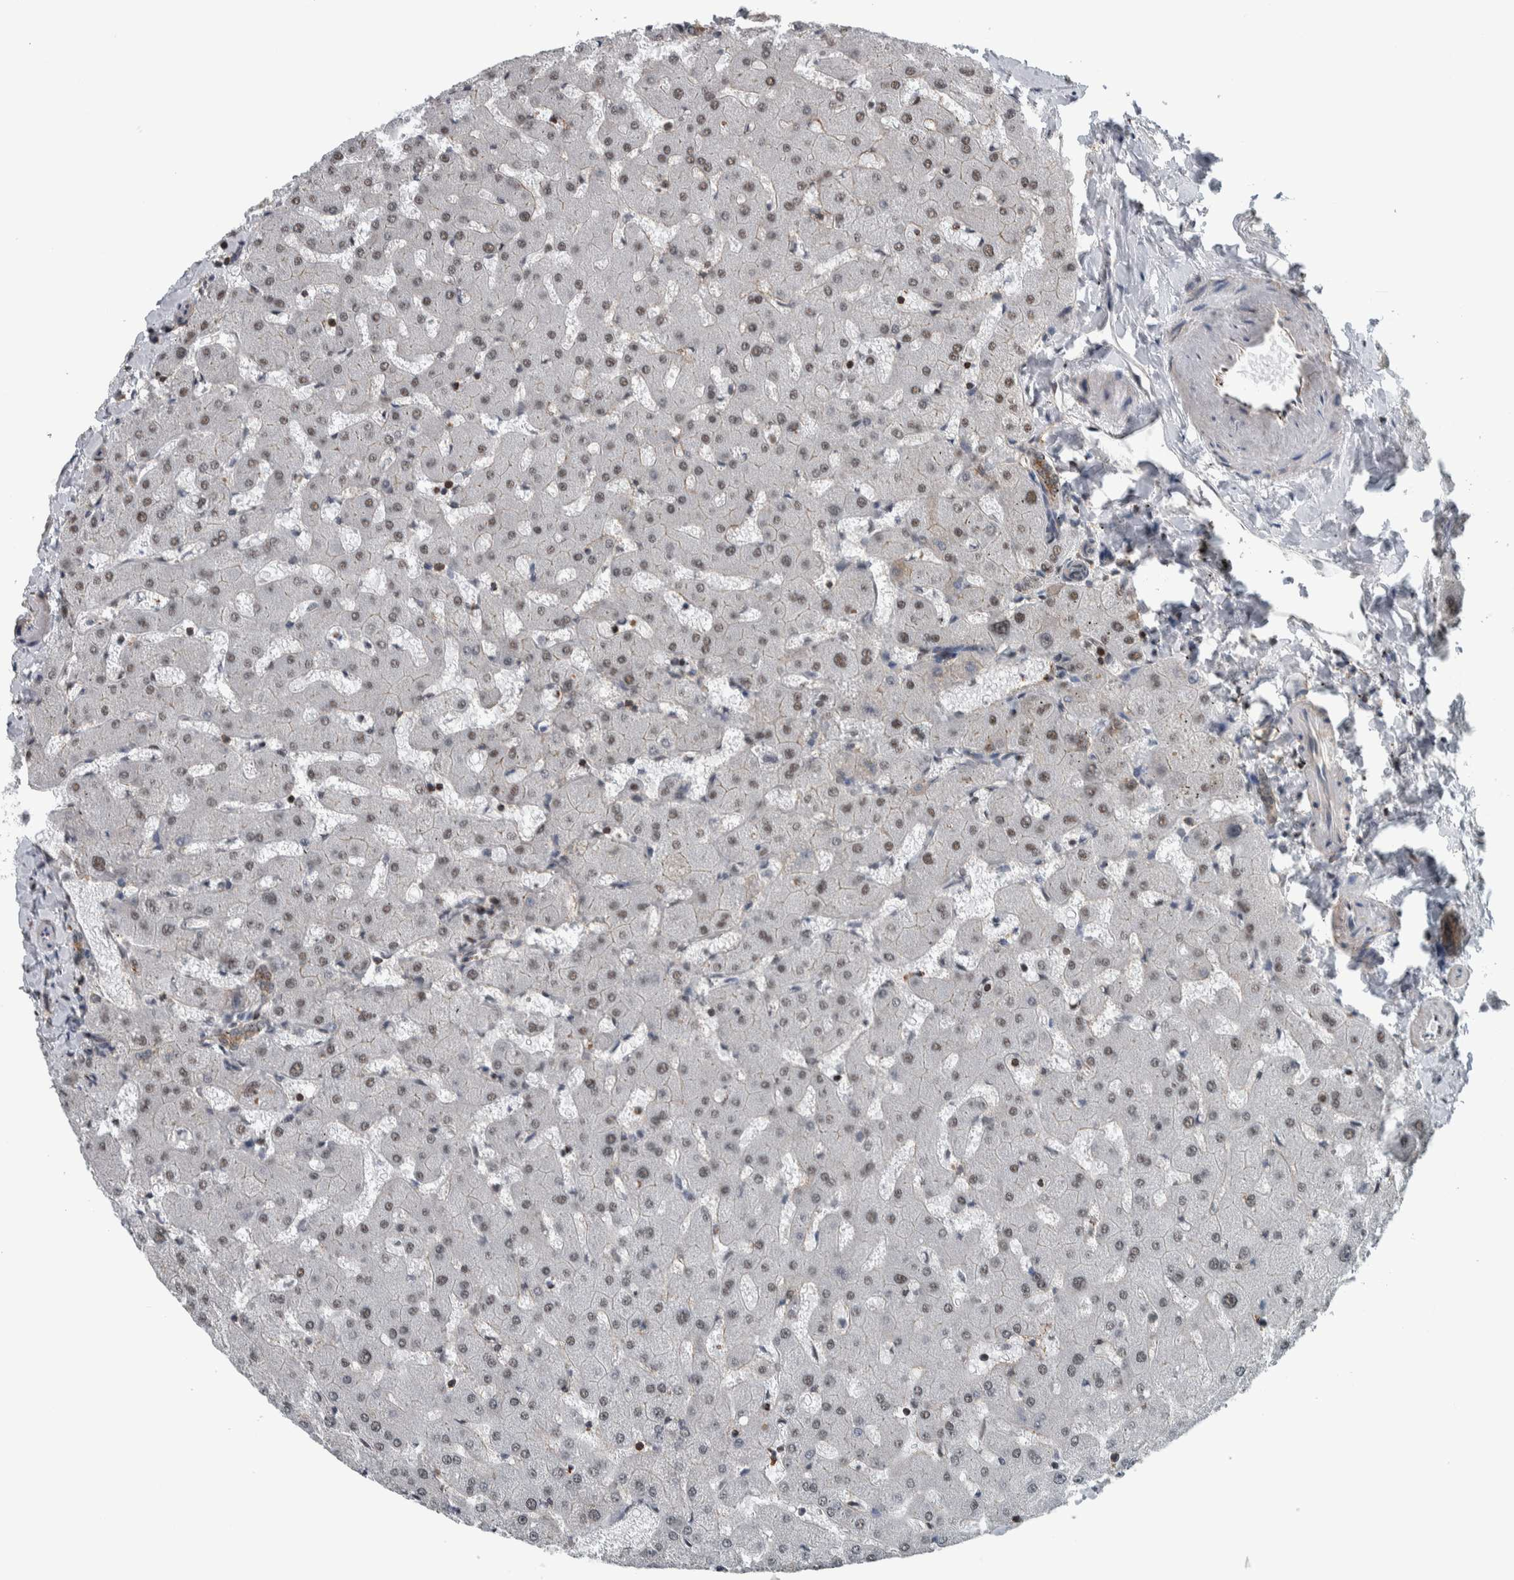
{"staining": {"intensity": "moderate", "quantity": "25%-75%", "location": "cytoplasmic/membranous"}, "tissue": "liver", "cell_type": "Cholangiocytes", "image_type": "normal", "snomed": [{"axis": "morphology", "description": "Normal tissue, NOS"}, {"axis": "topography", "description": "Liver"}], "caption": "DAB (3,3'-diaminobenzidine) immunohistochemical staining of unremarkable human liver shows moderate cytoplasmic/membranous protein staining in about 25%-75% of cholangiocytes.", "gene": "FAM135B", "patient": {"sex": "female", "age": 63}}